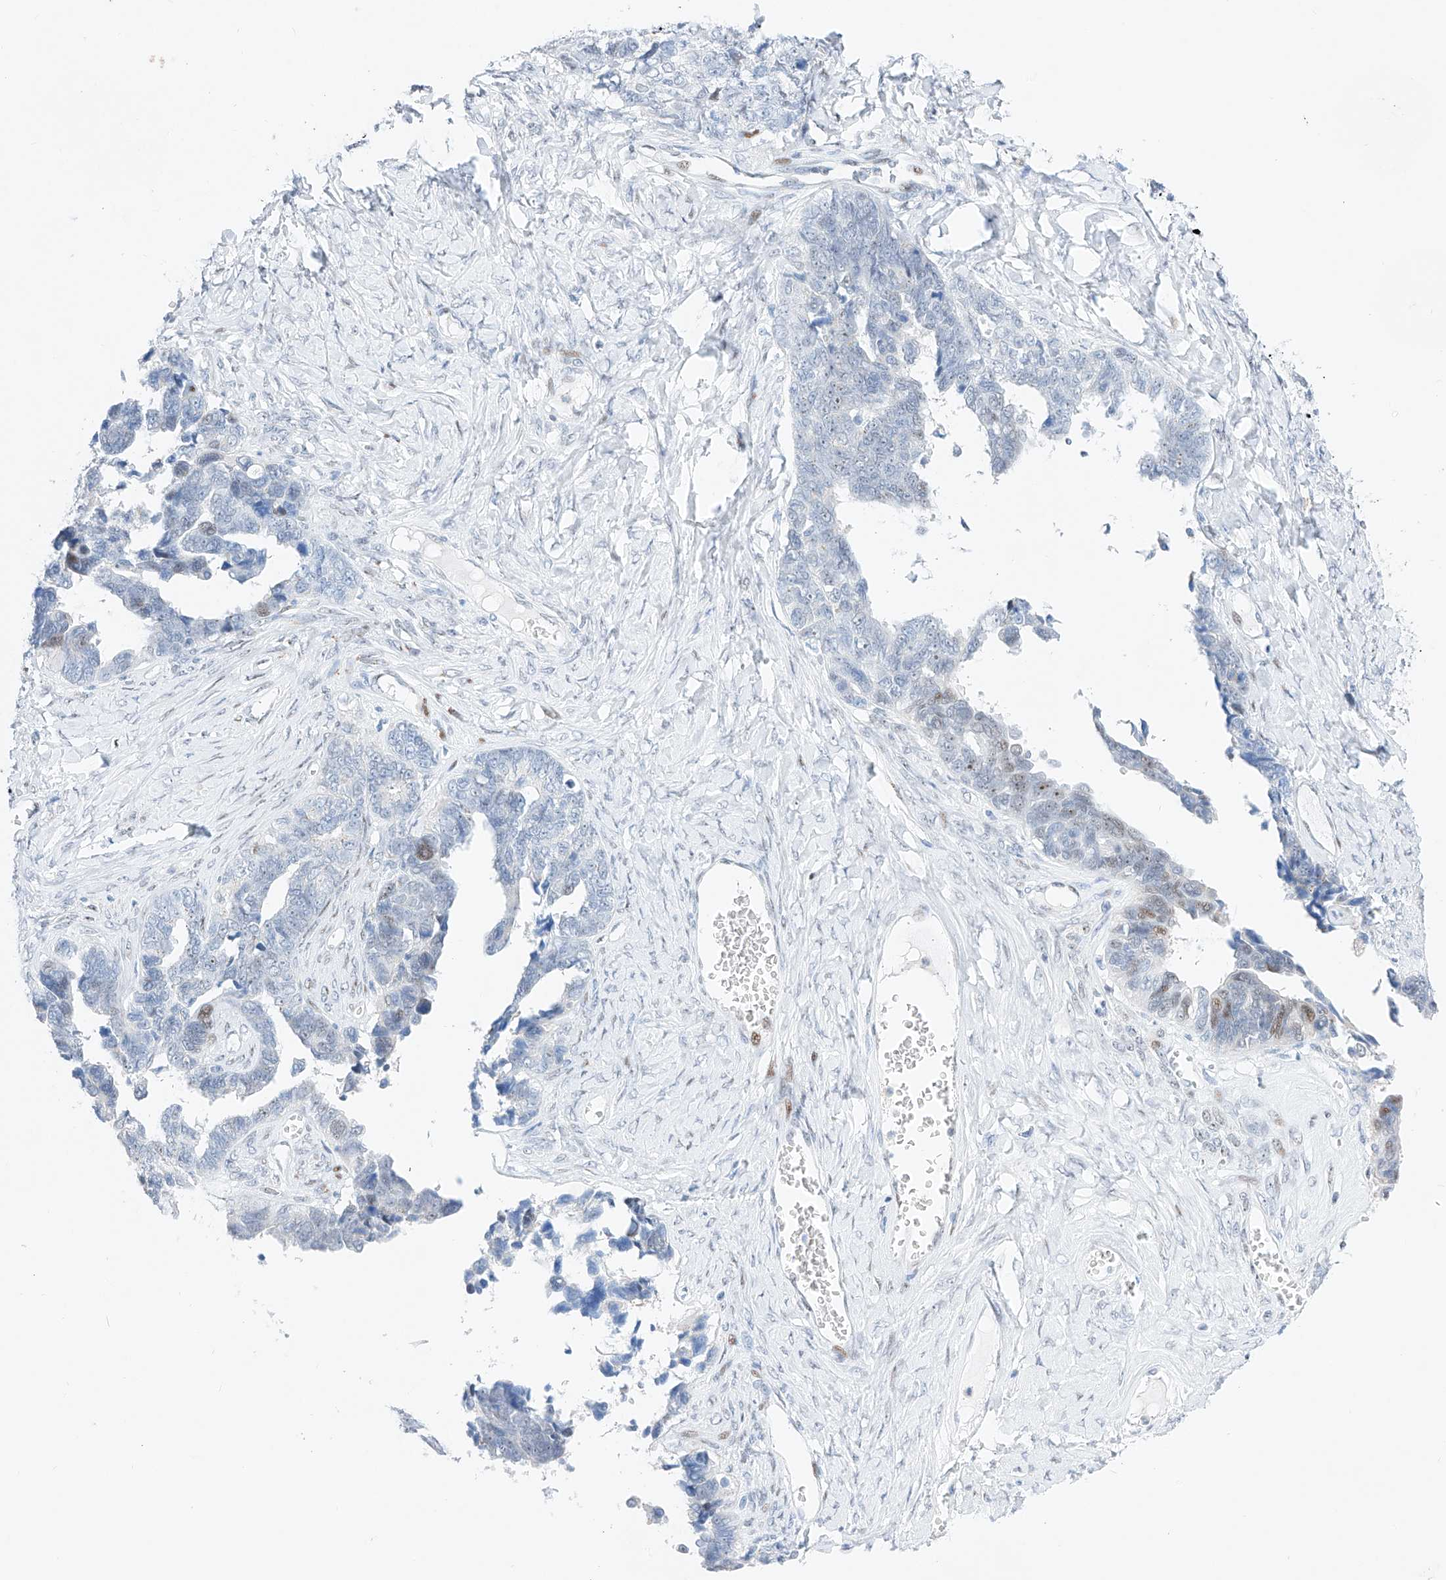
{"staining": {"intensity": "negative", "quantity": "none", "location": "none"}, "tissue": "ovarian cancer", "cell_type": "Tumor cells", "image_type": "cancer", "snomed": [{"axis": "morphology", "description": "Cystadenocarcinoma, serous, NOS"}, {"axis": "topography", "description": "Ovary"}], "caption": "Tumor cells are negative for brown protein staining in serous cystadenocarcinoma (ovarian).", "gene": "NT5C3B", "patient": {"sex": "female", "age": 79}}